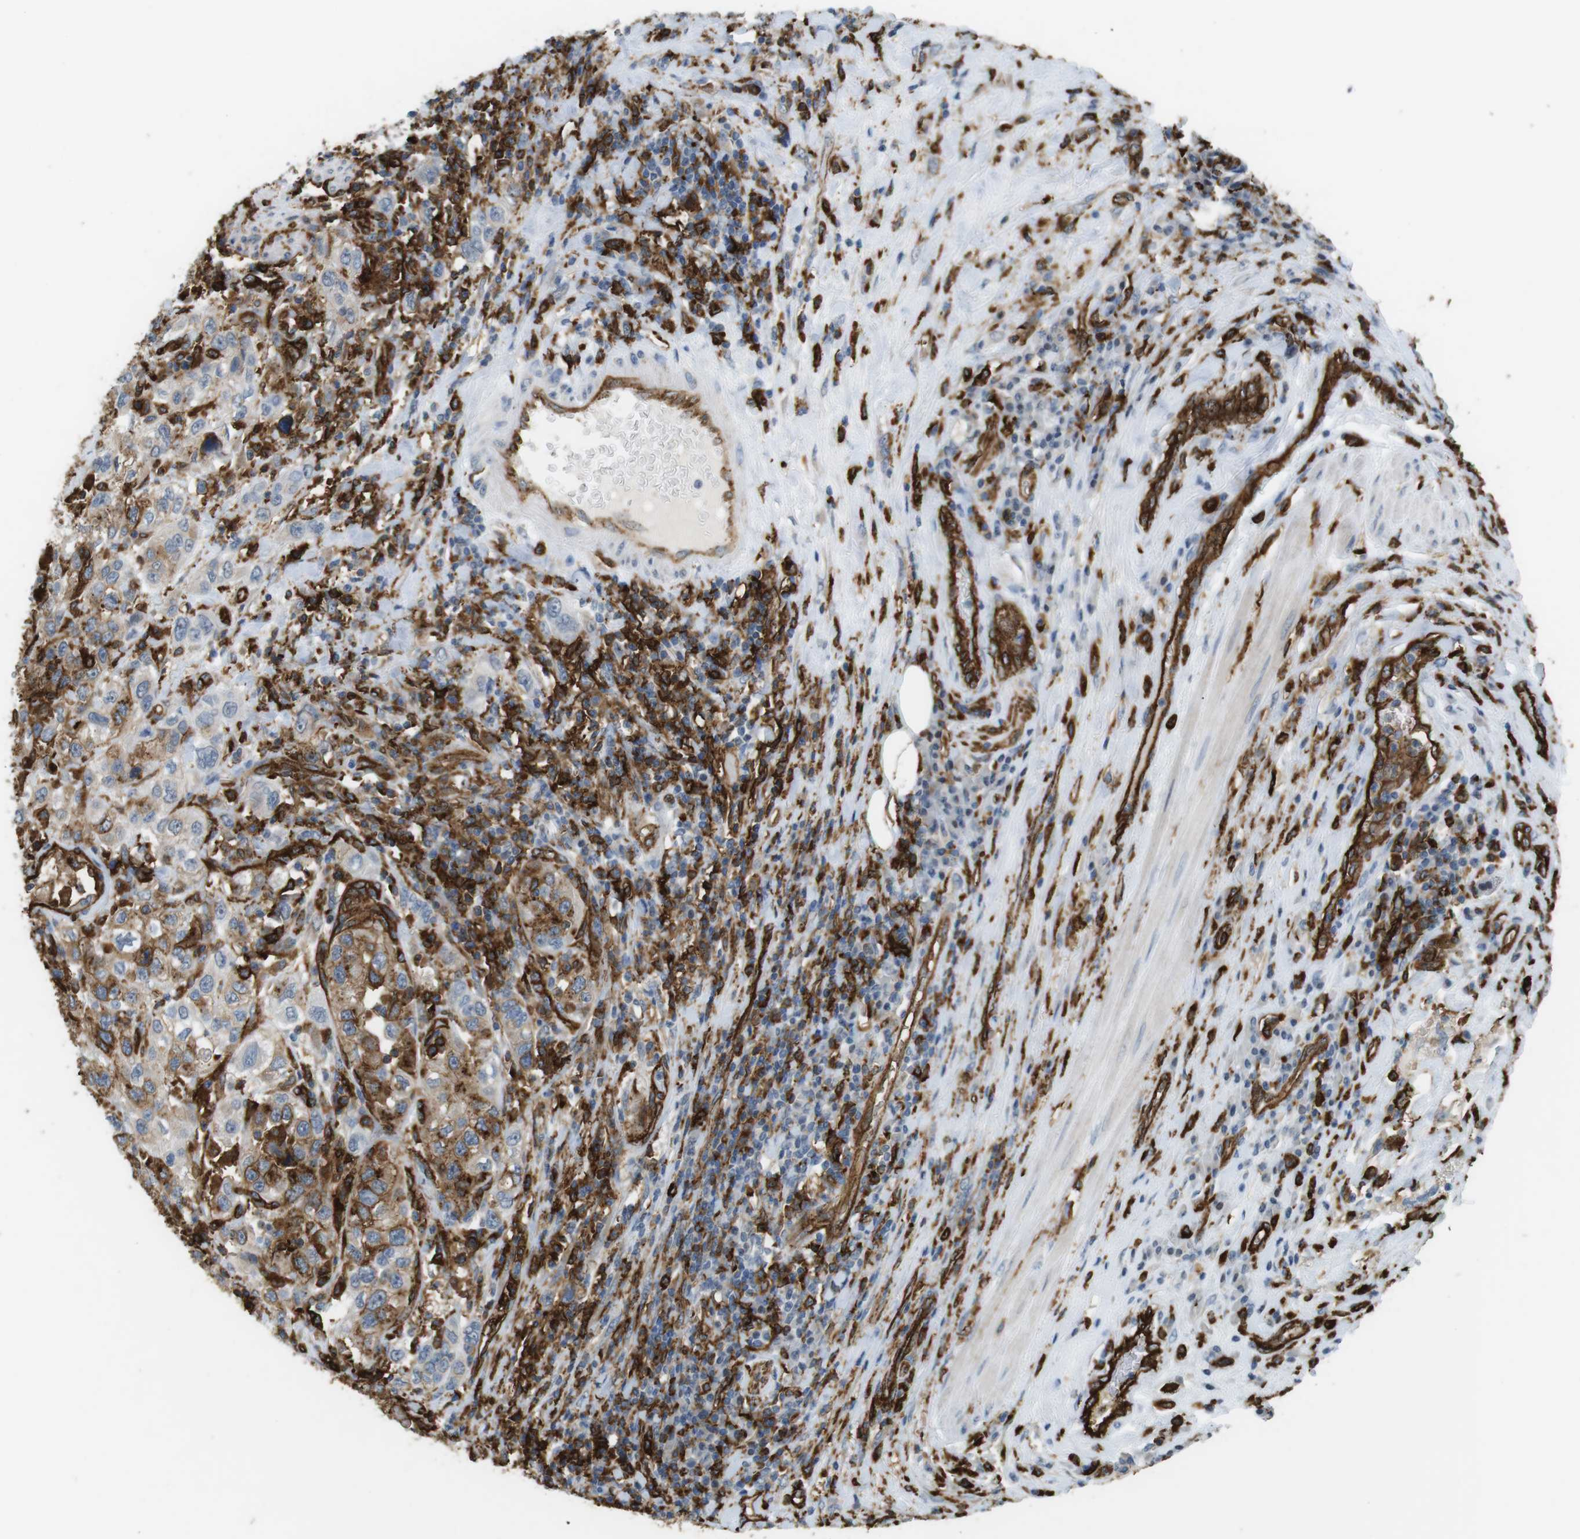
{"staining": {"intensity": "moderate", "quantity": "<25%", "location": "cytoplasmic/membranous"}, "tissue": "urothelial cancer", "cell_type": "Tumor cells", "image_type": "cancer", "snomed": [{"axis": "morphology", "description": "Urothelial carcinoma, High grade"}, {"axis": "topography", "description": "Urinary bladder"}], "caption": "Urothelial carcinoma (high-grade) tissue displays moderate cytoplasmic/membranous expression in about <25% of tumor cells, visualized by immunohistochemistry.", "gene": "HLA-DRA", "patient": {"sex": "female", "age": 80}}